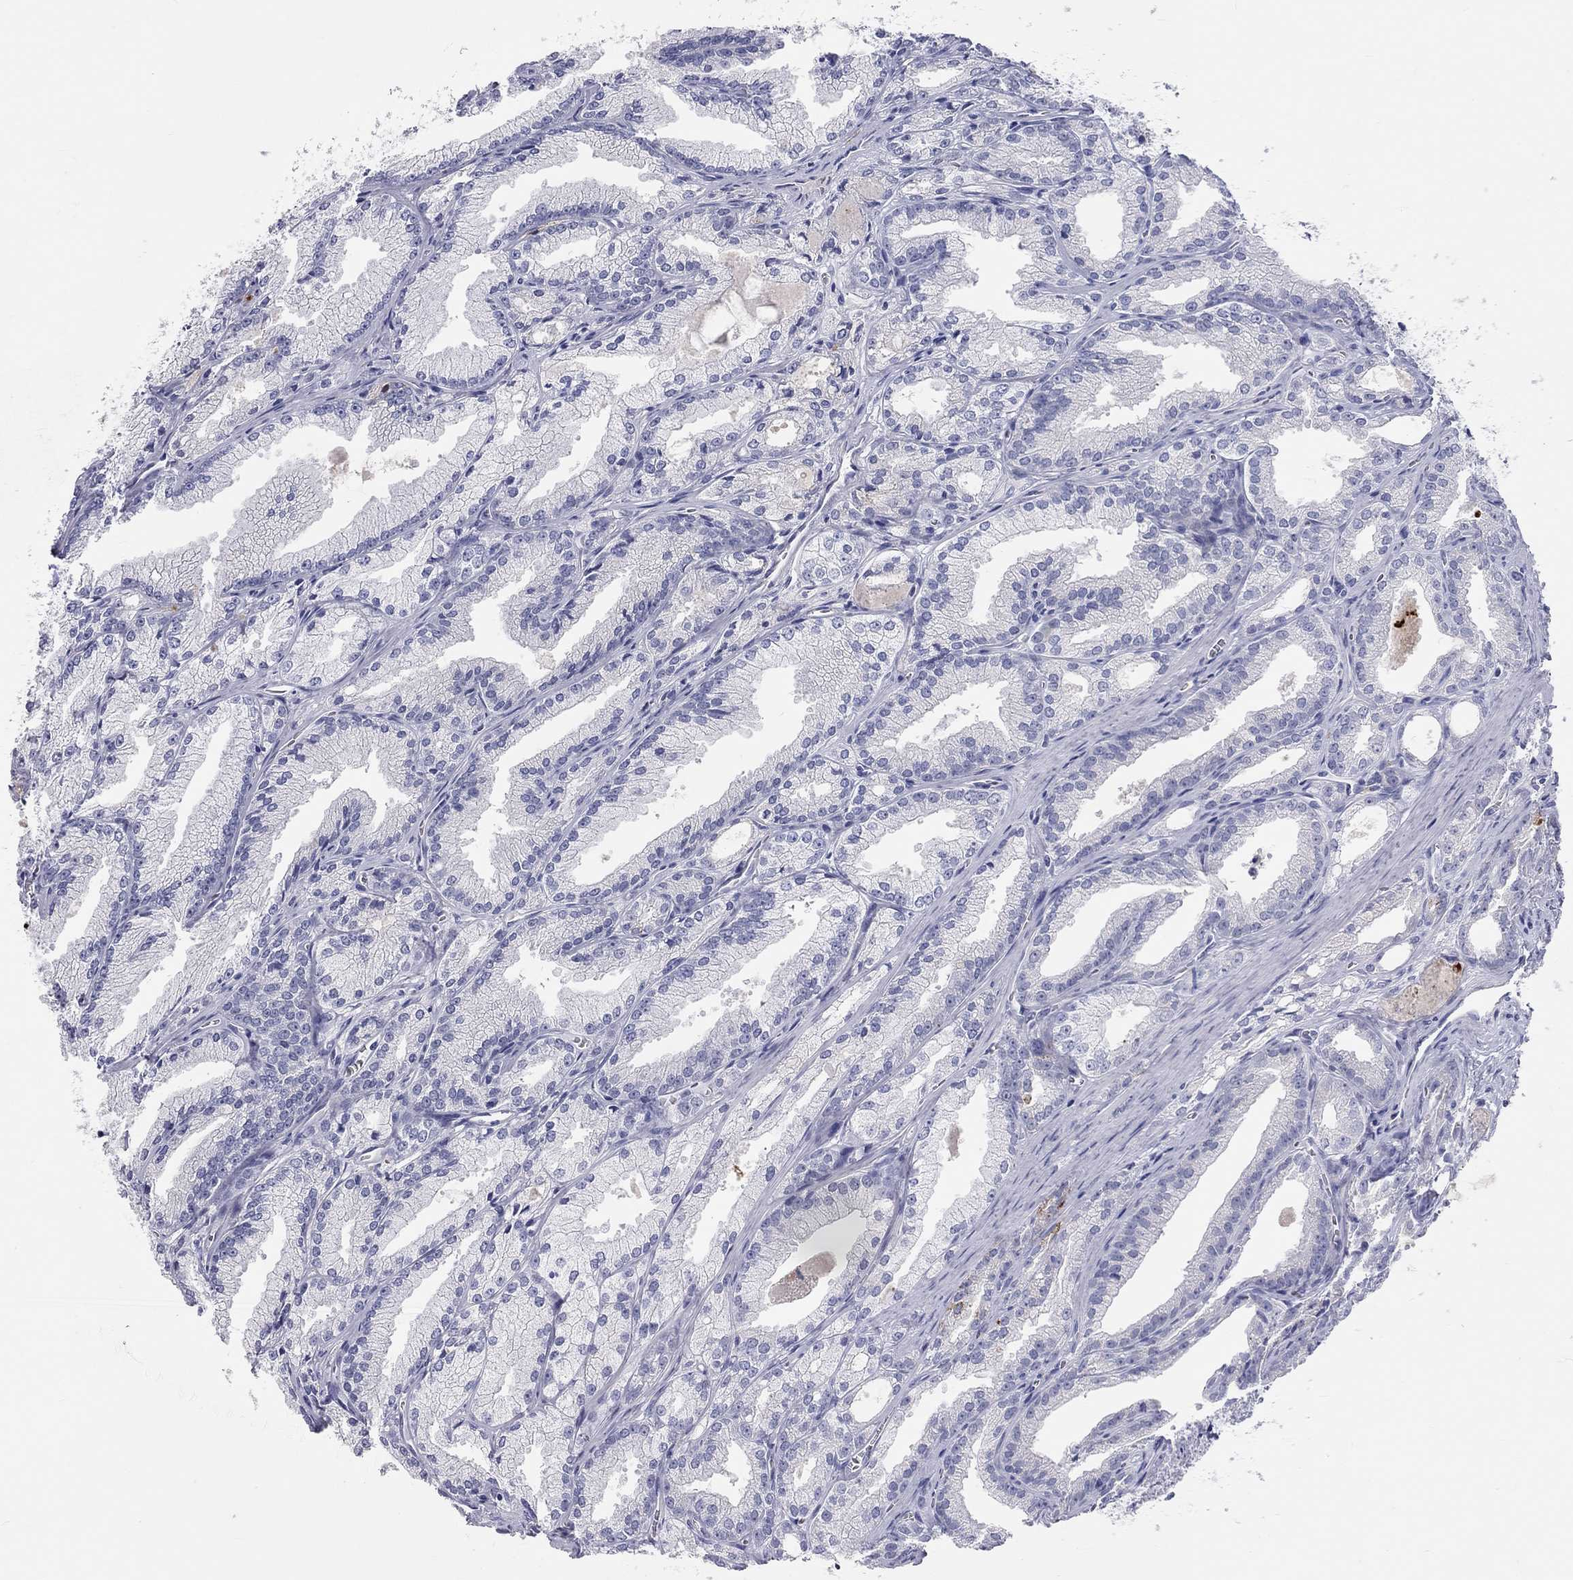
{"staining": {"intensity": "negative", "quantity": "none", "location": "none"}, "tissue": "prostate cancer", "cell_type": "Tumor cells", "image_type": "cancer", "snomed": [{"axis": "morphology", "description": "Adenocarcinoma, NOS"}, {"axis": "morphology", "description": "Adenocarcinoma, High grade"}, {"axis": "topography", "description": "Prostate"}], "caption": "Human adenocarcinoma (prostate) stained for a protein using immunohistochemistry demonstrates no expression in tumor cells.", "gene": "ST7L", "patient": {"sex": "male", "age": 70}}